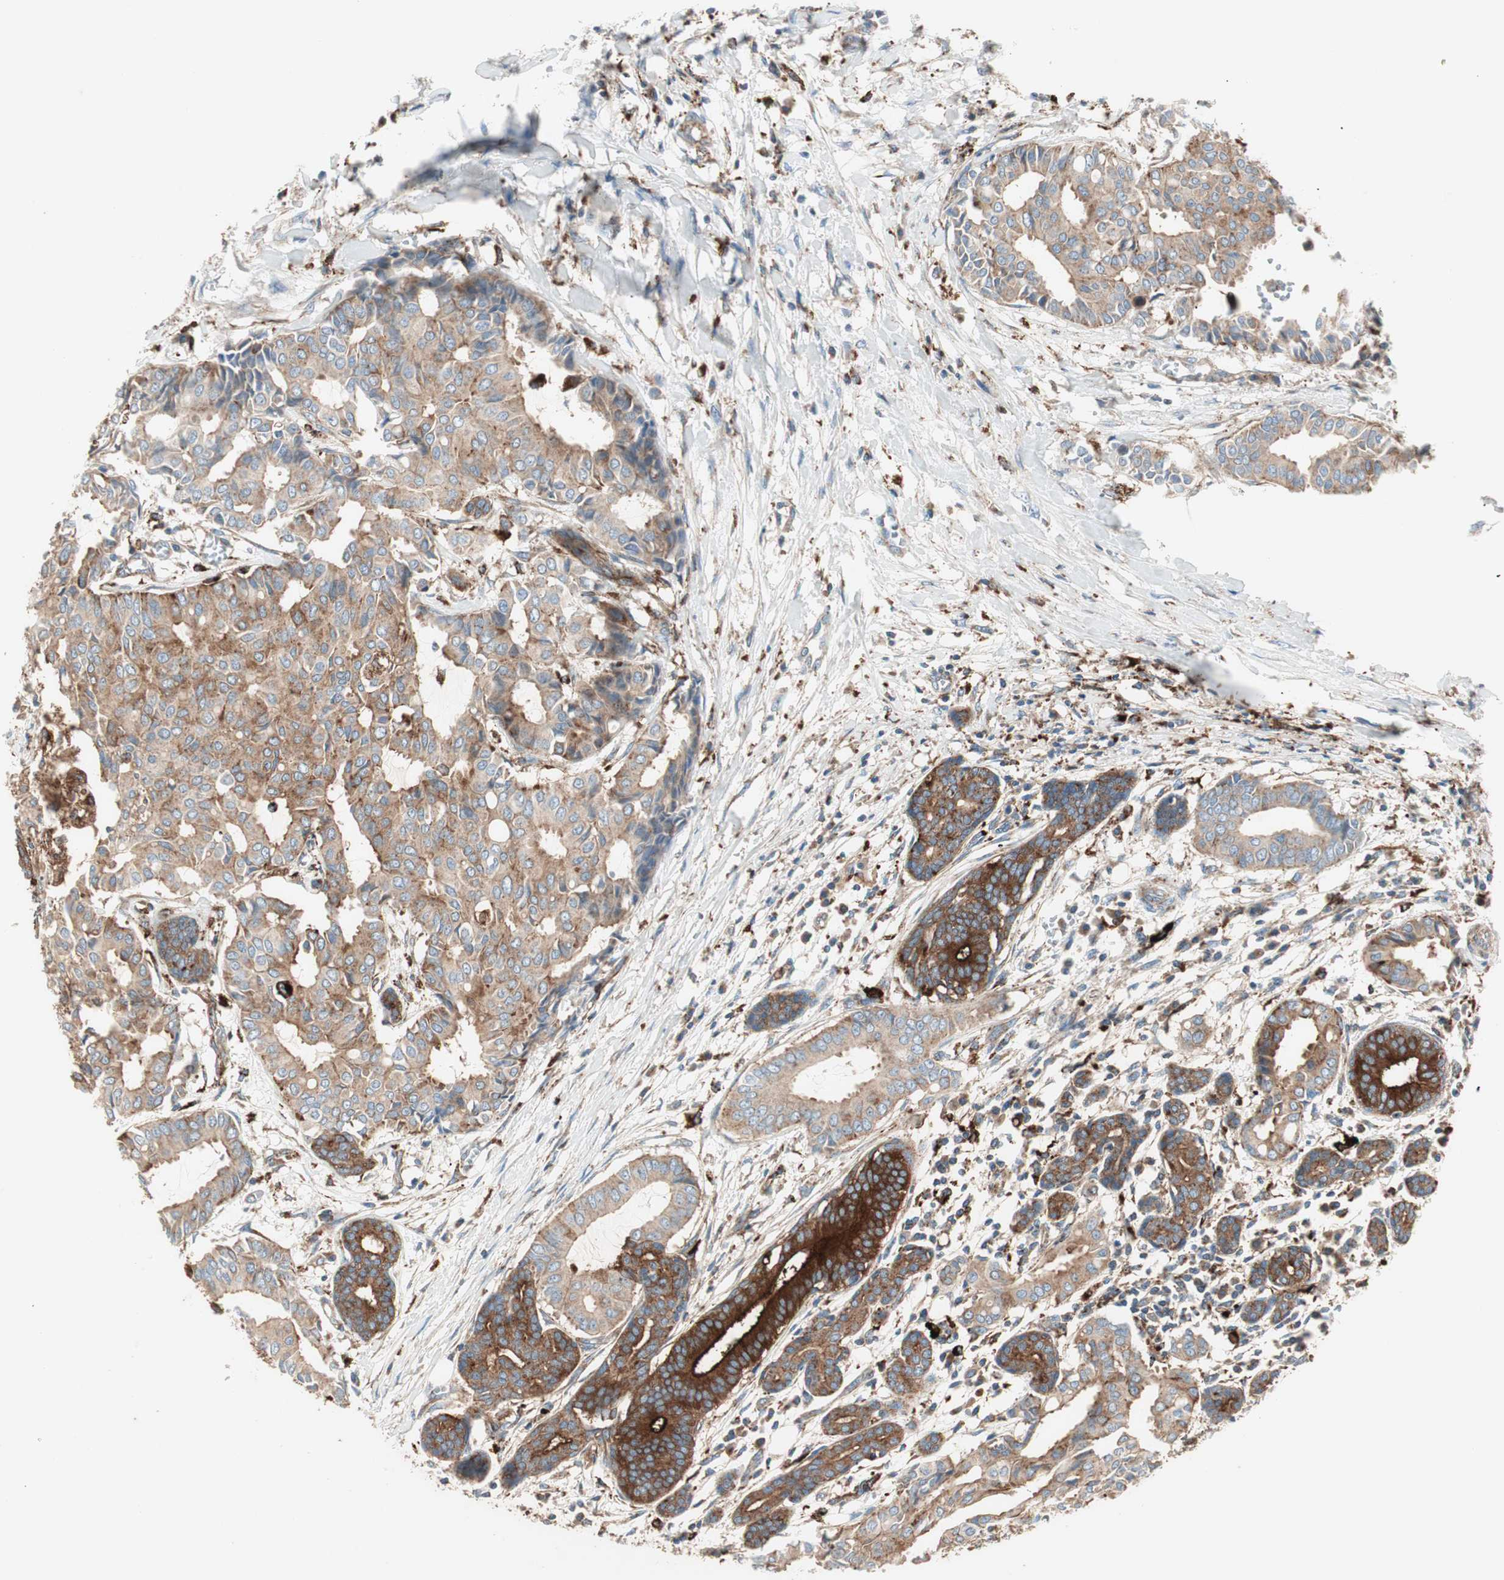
{"staining": {"intensity": "weak", "quantity": ">75%", "location": "cytoplasmic/membranous"}, "tissue": "head and neck cancer", "cell_type": "Tumor cells", "image_type": "cancer", "snomed": [{"axis": "morphology", "description": "Adenocarcinoma, NOS"}, {"axis": "topography", "description": "Salivary gland"}, {"axis": "topography", "description": "Head-Neck"}], "caption": "This is a micrograph of immunohistochemistry (IHC) staining of head and neck cancer (adenocarcinoma), which shows weak staining in the cytoplasmic/membranous of tumor cells.", "gene": "ATP6V1G1", "patient": {"sex": "female", "age": 59}}